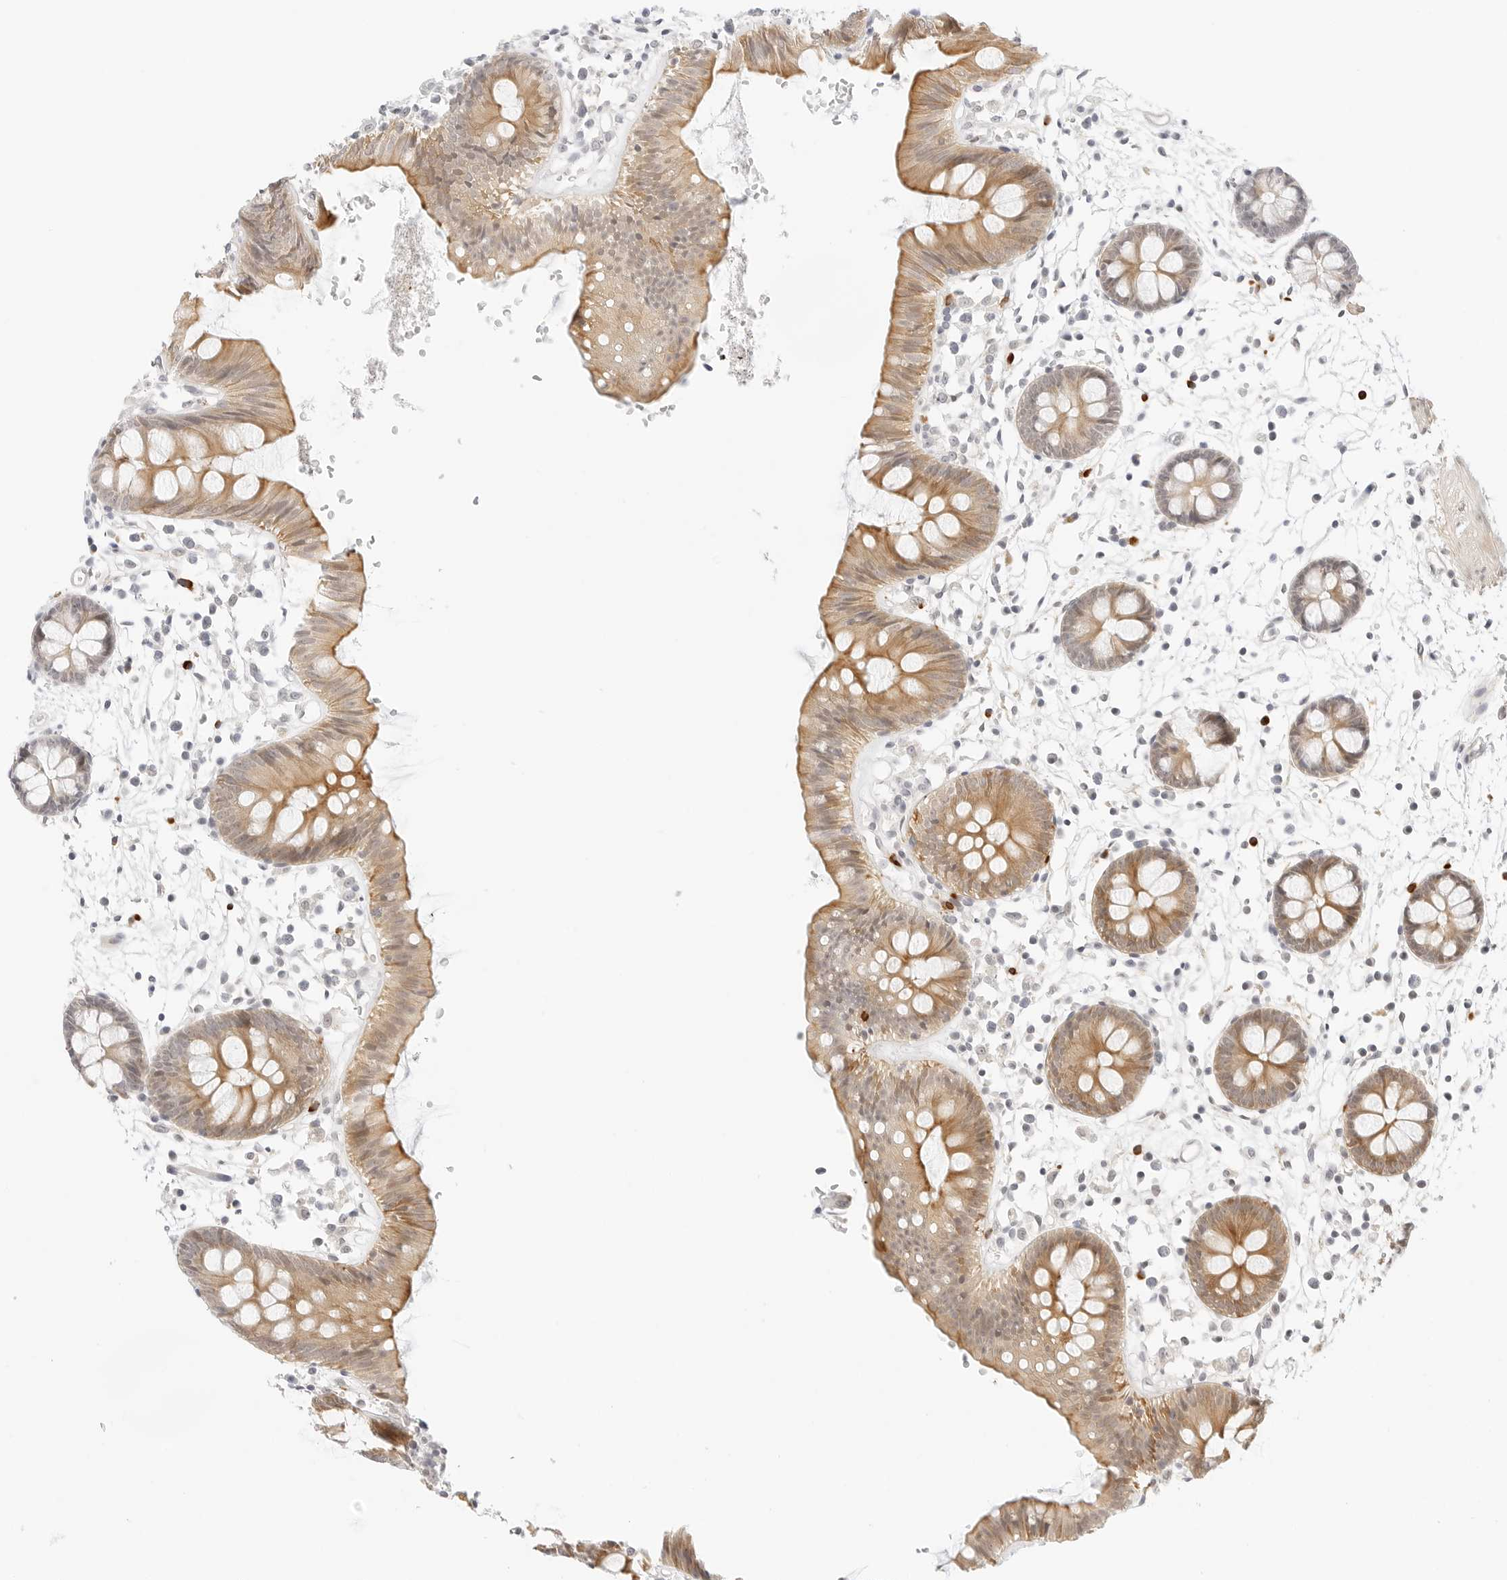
{"staining": {"intensity": "moderate", "quantity": ">75%", "location": "cytoplasmic/membranous"}, "tissue": "colon", "cell_type": "Endothelial cells", "image_type": "normal", "snomed": [{"axis": "morphology", "description": "Normal tissue, NOS"}, {"axis": "topography", "description": "Colon"}], "caption": "Immunohistochemical staining of benign colon reveals moderate cytoplasmic/membranous protein staining in about >75% of endothelial cells. Immunohistochemistry (ihc) stains the protein in brown and the nuclei are stained blue.", "gene": "TEKT2", "patient": {"sex": "male", "age": 56}}